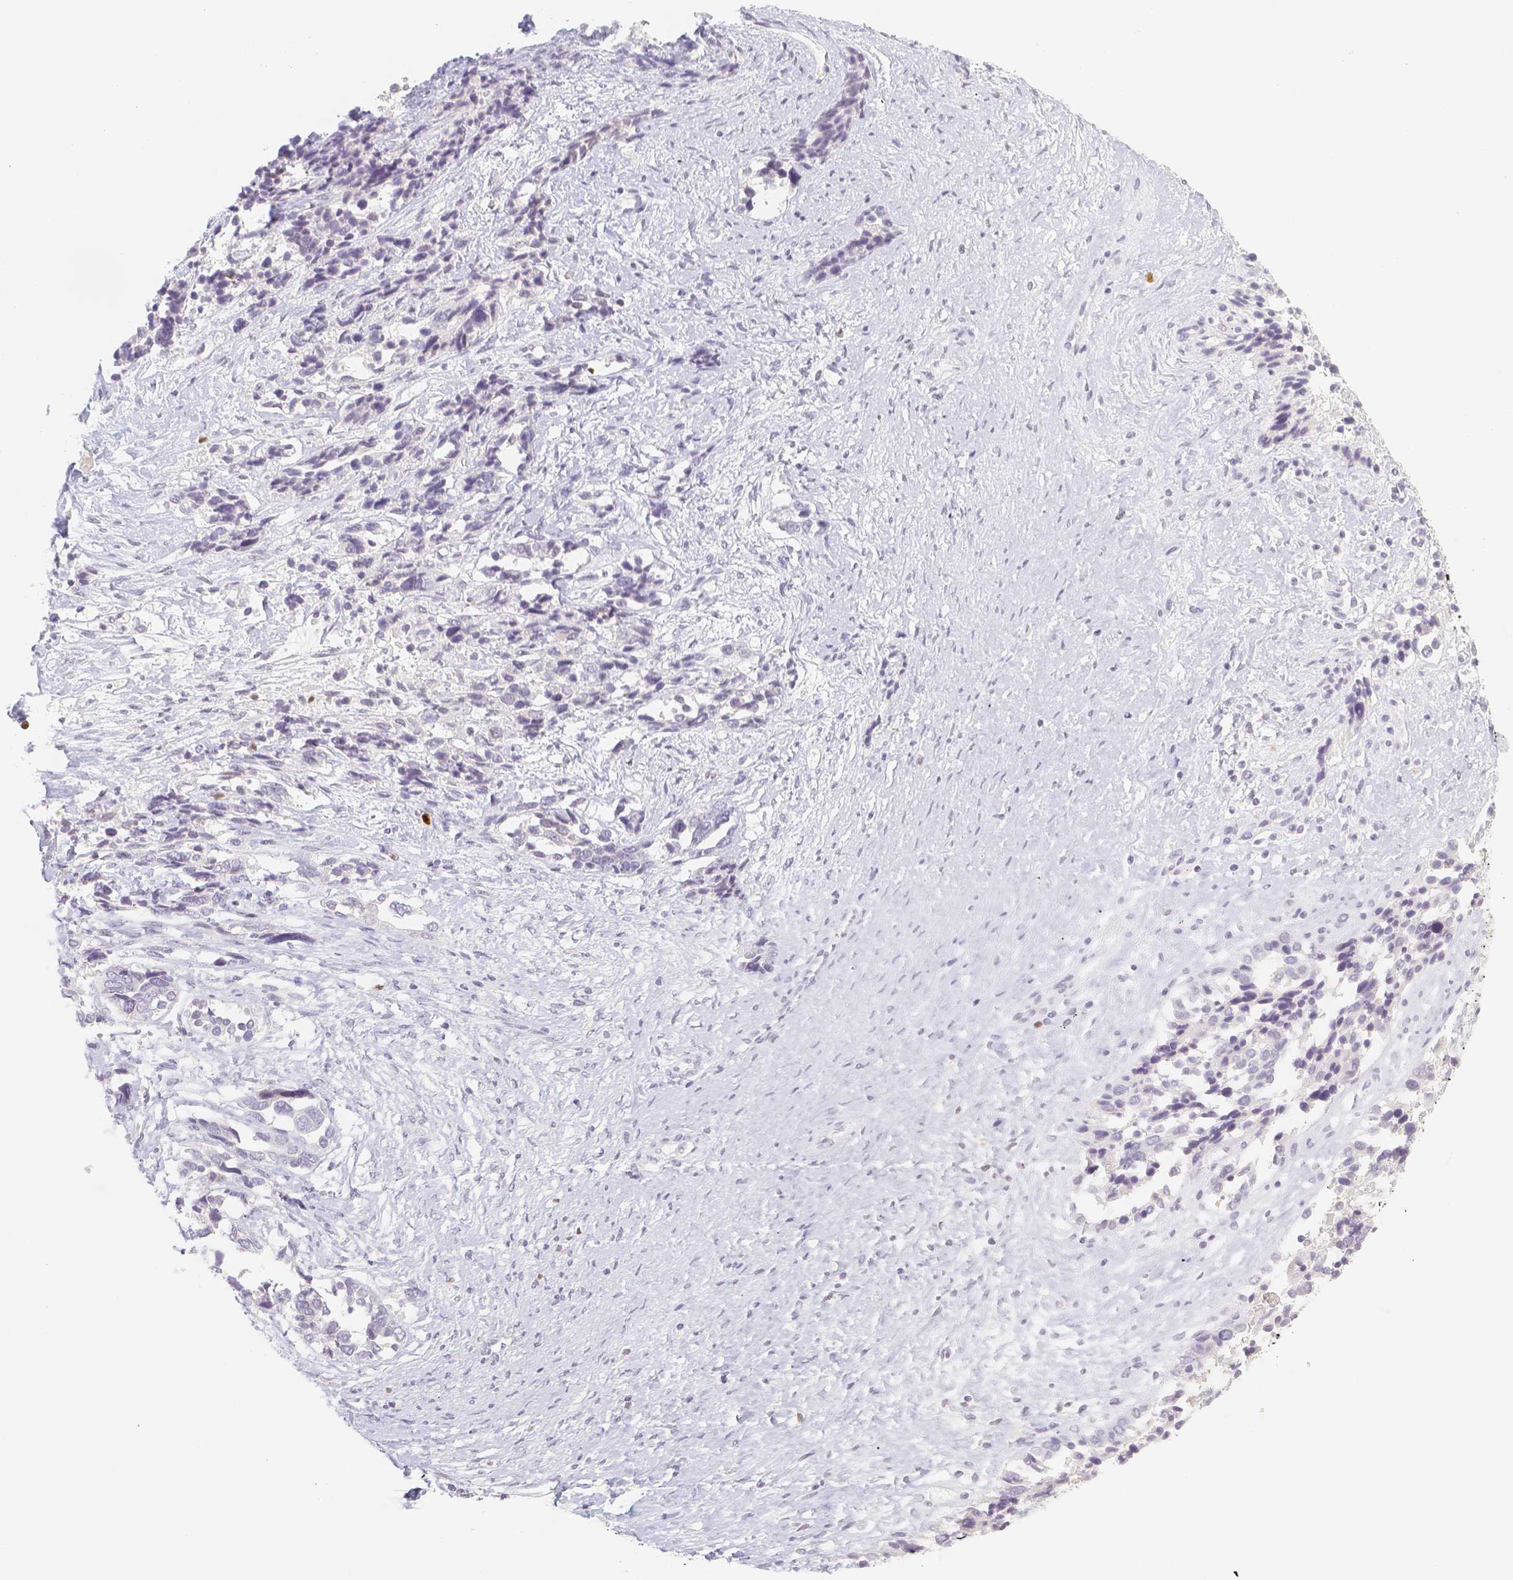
{"staining": {"intensity": "negative", "quantity": "none", "location": "none"}, "tissue": "ovarian cancer", "cell_type": "Tumor cells", "image_type": "cancer", "snomed": [{"axis": "morphology", "description": "Cystadenocarcinoma, serous, NOS"}, {"axis": "topography", "description": "Ovary"}], "caption": "Ovarian cancer (serous cystadenocarcinoma) stained for a protein using IHC displays no positivity tumor cells.", "gene": "PADI4", "patient": {"sex": "female", "age": 44}}